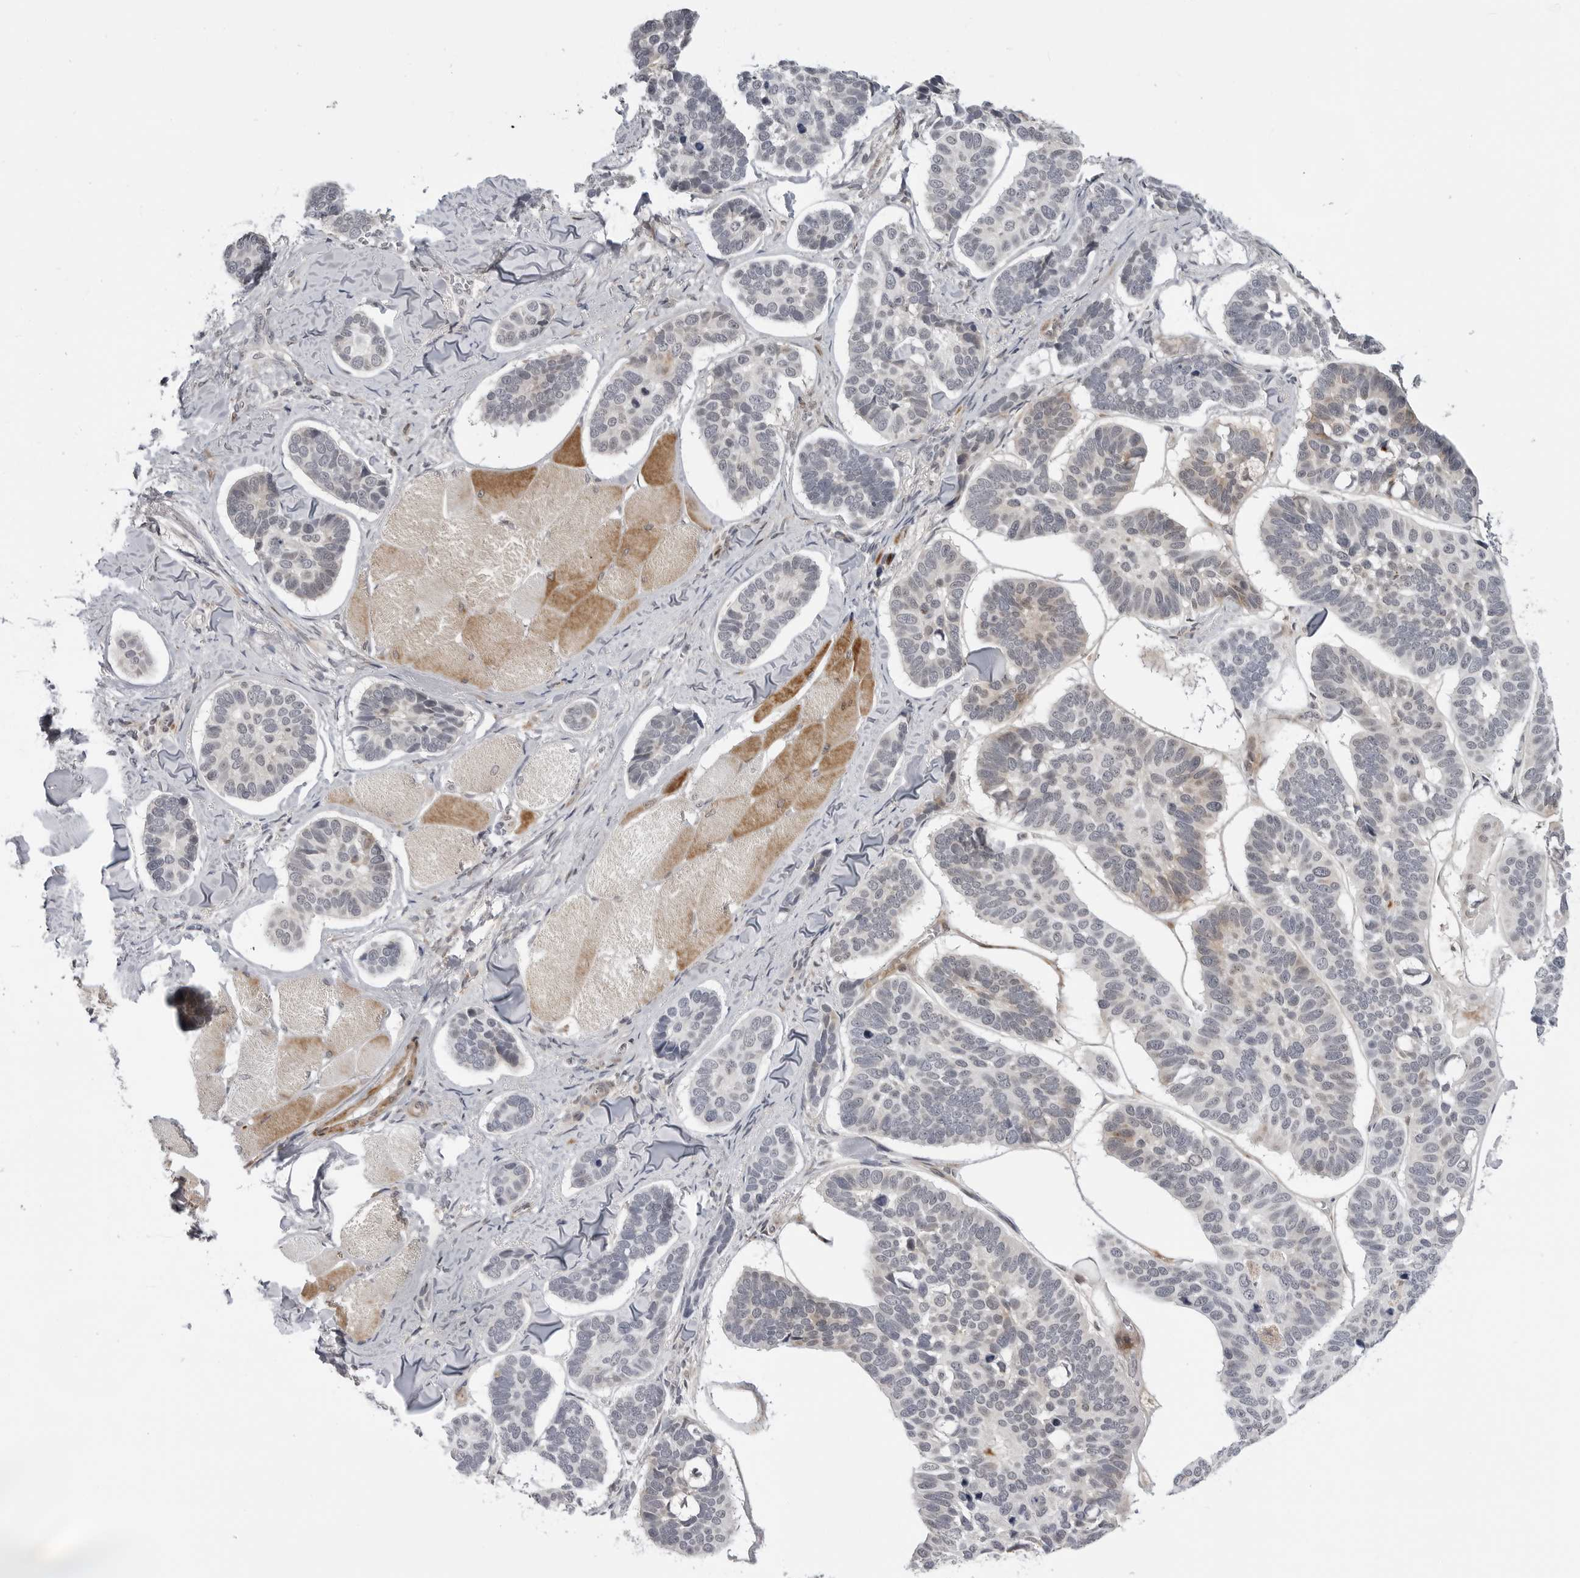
{"staining": {"intensity": "negative", "quantity": "none", "location": "none"}, "tissue": "skin cancer", "cell_type": "Tumor cells", "image_type": "cancer", "snomed": [{"axis": "morphology", "description": "Basal cell carcinoma"}, {"axis": "topography", "description": "Skin"}], "caption": "Immunohistochemistry of skin cancer (basal cell carcinoma) exhibits no staining in tumor cells.", "gene": "ADAMTS5", "patient": {"sex": "male", "age": 62}}